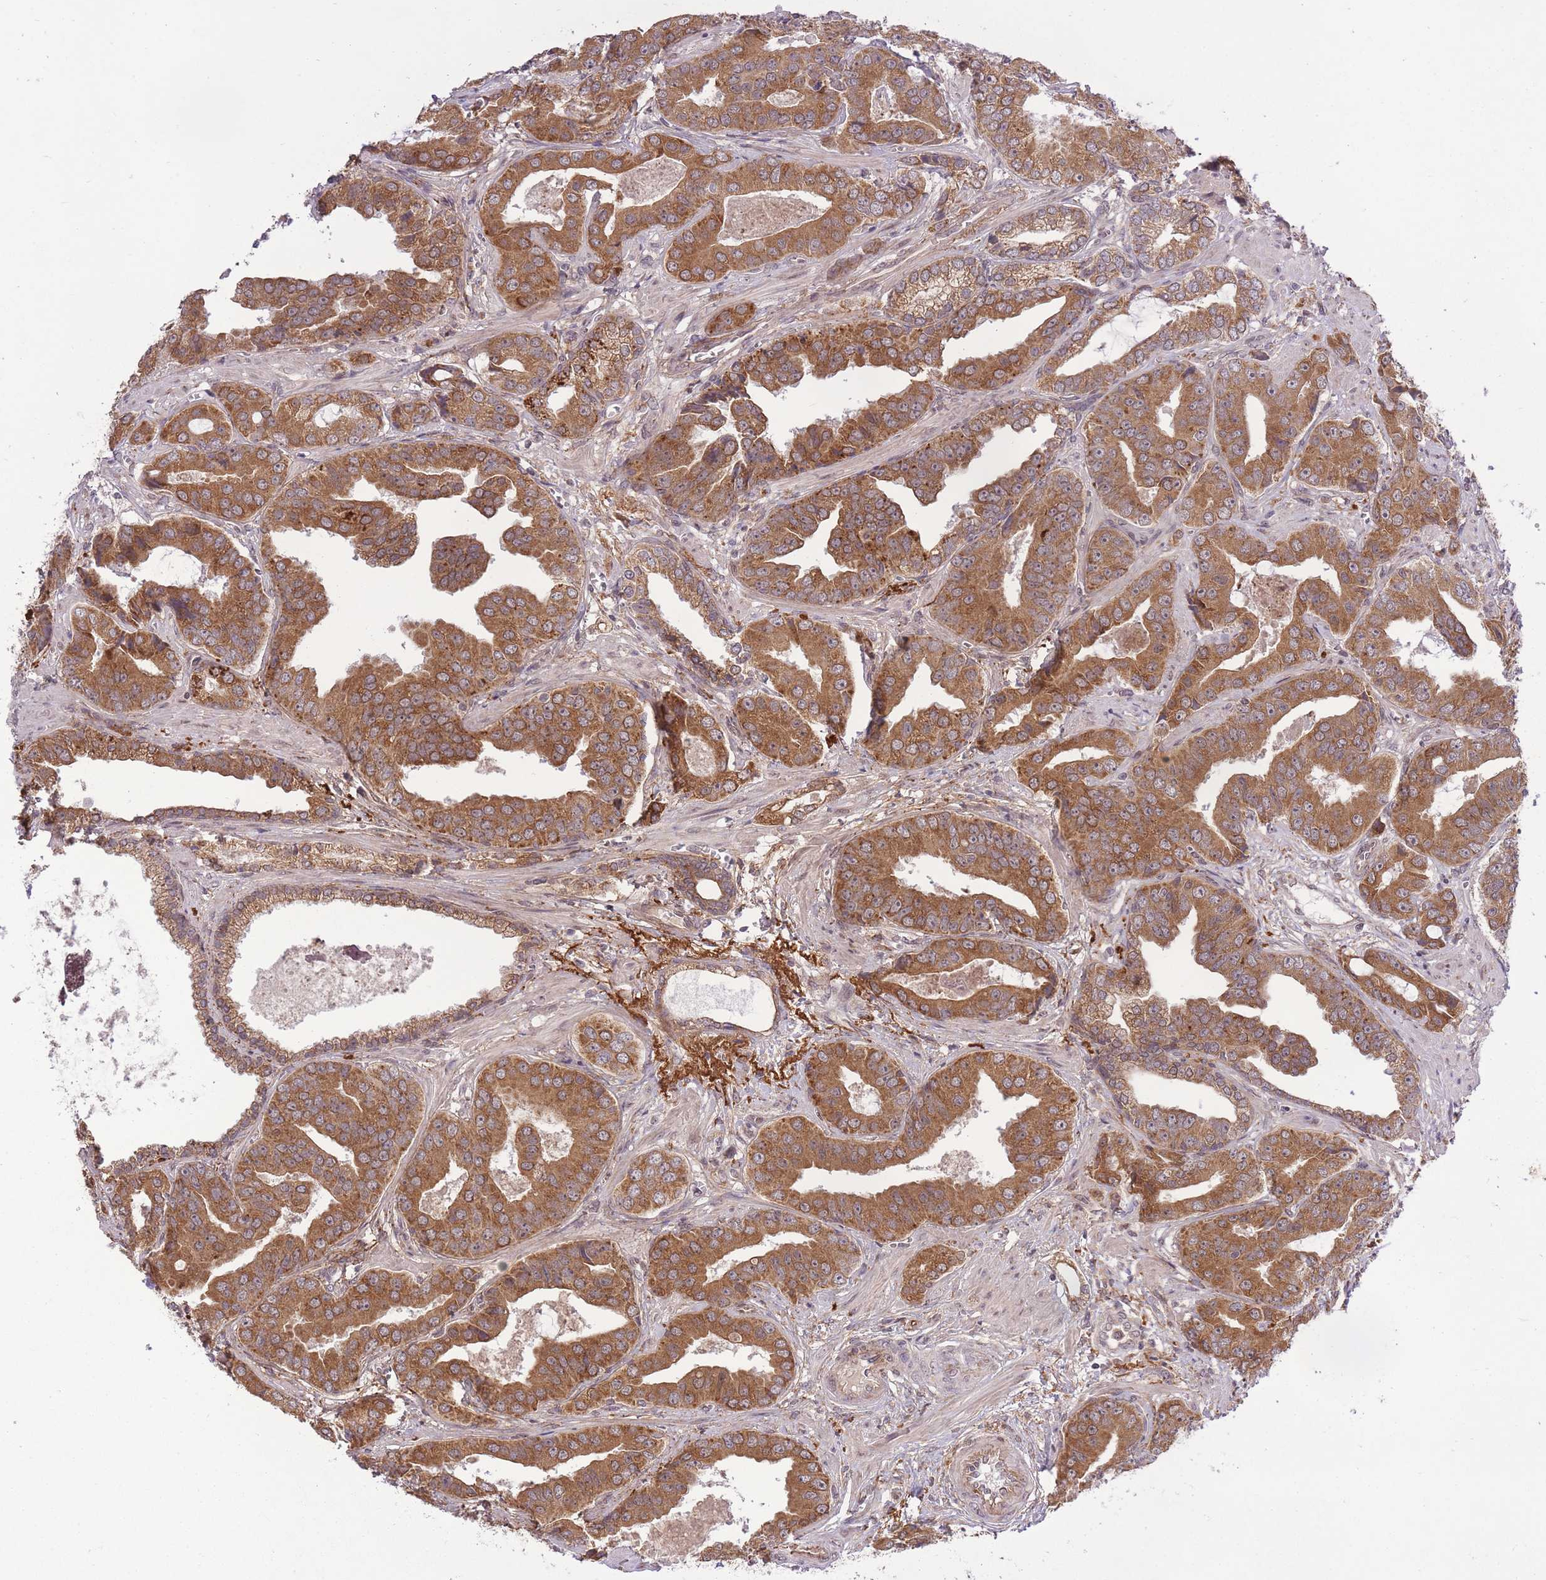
{"staining": {"intensity": "moderate", "quantity": ">75%", "location": "cytoplasmic/membranous"}, "tissue": "prostate cancer", "cell_type": "Tumor cells", "image_type": "cancer", "snomed": [{"axis": "morphology", "description": "Adenocarcinoma, High grade"}, {"axis": "topography", "description": "Prostate"}], "caption": "The immunohistochemical stain labels moderate cytoplasmic/membranous expression in tumor cells of prostate cancer (adenocarcinoma (high-grade)) tissue. Ihc stains the protein in brown and the nuclei are stained blue.", "gene": "ZNF391", "patient": {"sex": "male", "age": 71}}